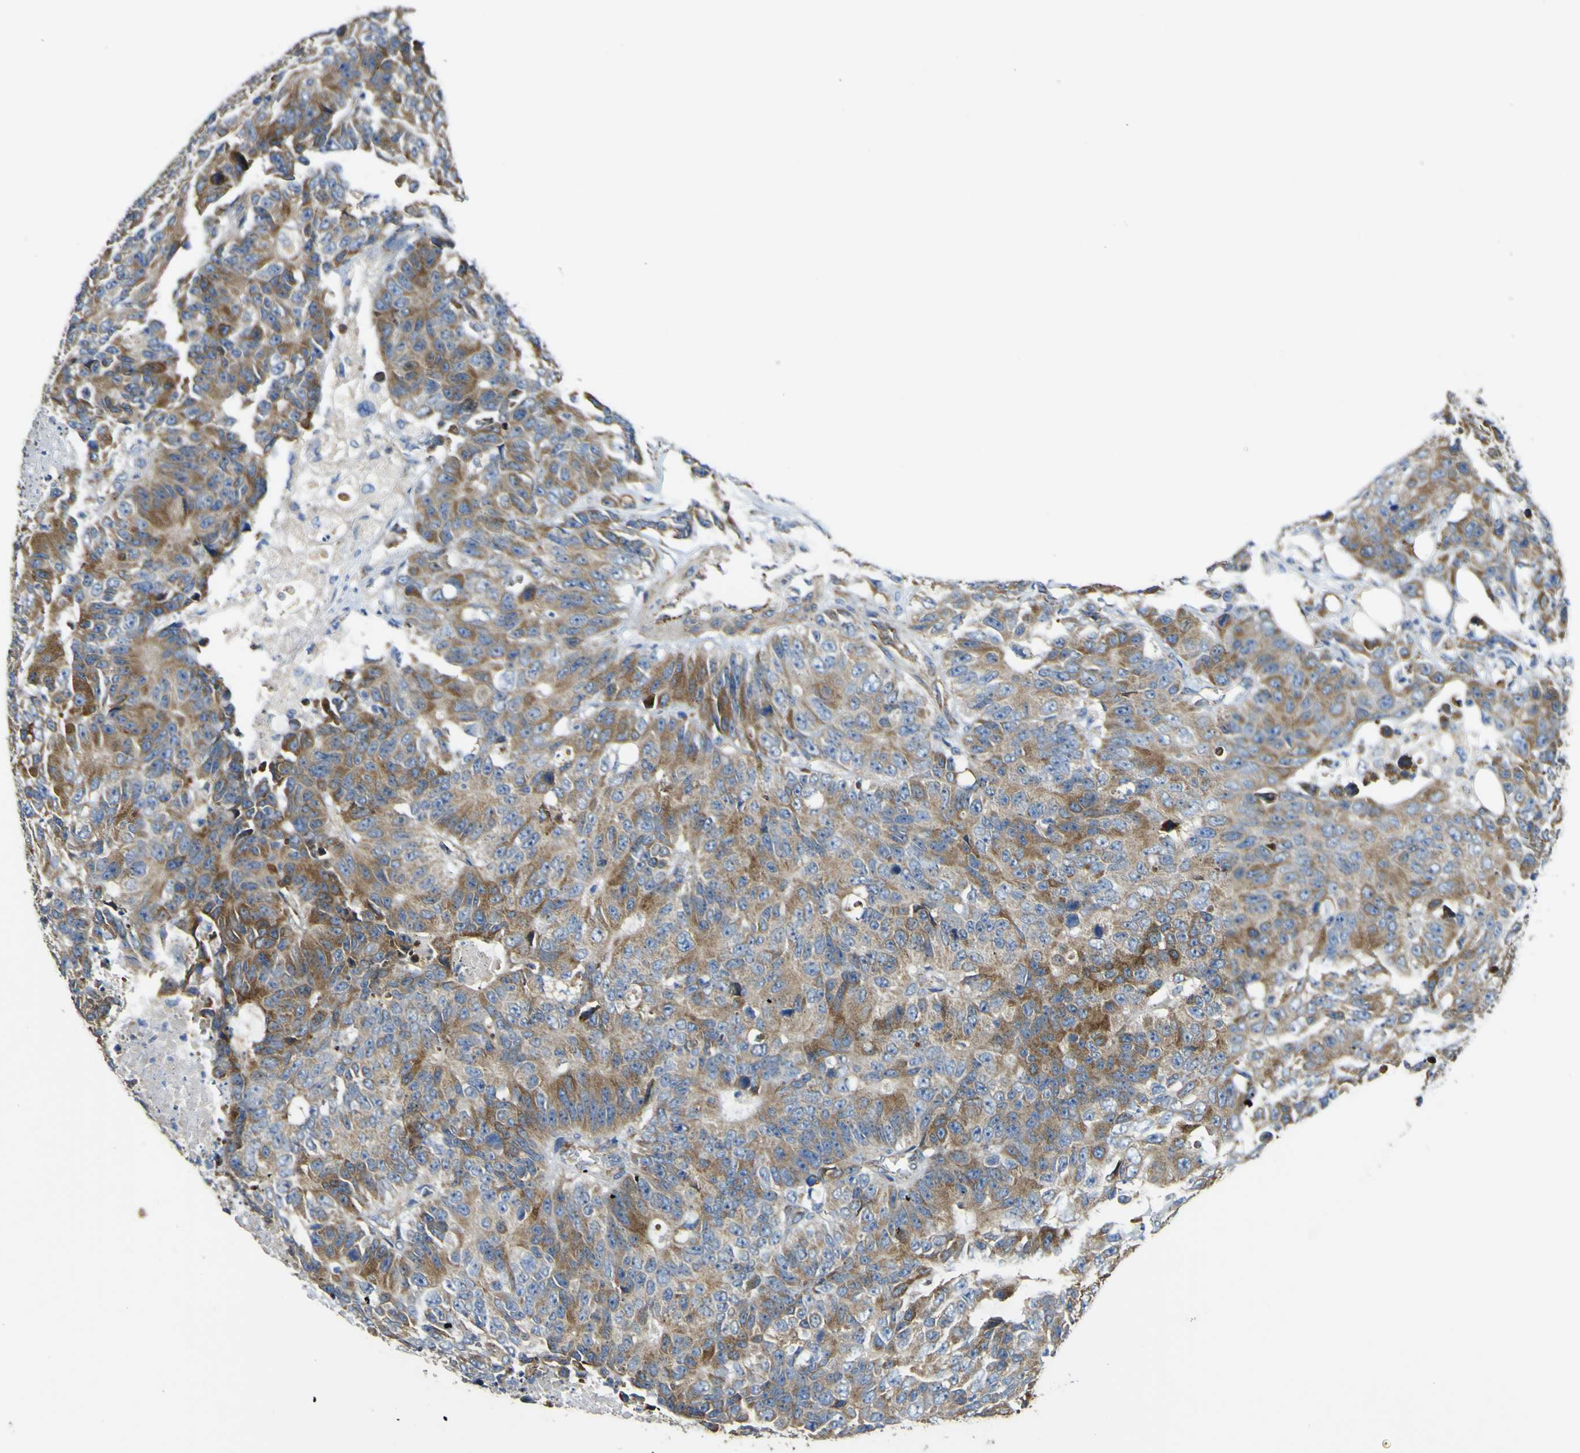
{"staining": {"intensity": "moderate", "quantity": ">75%", "location": "cytoplasmic/membranous"}, "tissue": "colorectal cancer", "cell_type": "Tumor cells", "image_type": "cancer", "snomed": [{"axis": "morphology", "description": "Adenocarcinoma, NOS"}, {"axis": "topography", "description": "Colon"}], "caption": "Immunohistochemistry of human colorectal cancer demonstrates medium levels of moderate cytoplasmic/membranous expression in approximately >75% of tumor cells.", "gene": "ALDH18A1", "patient": {"sex": "female", "age": 86}}